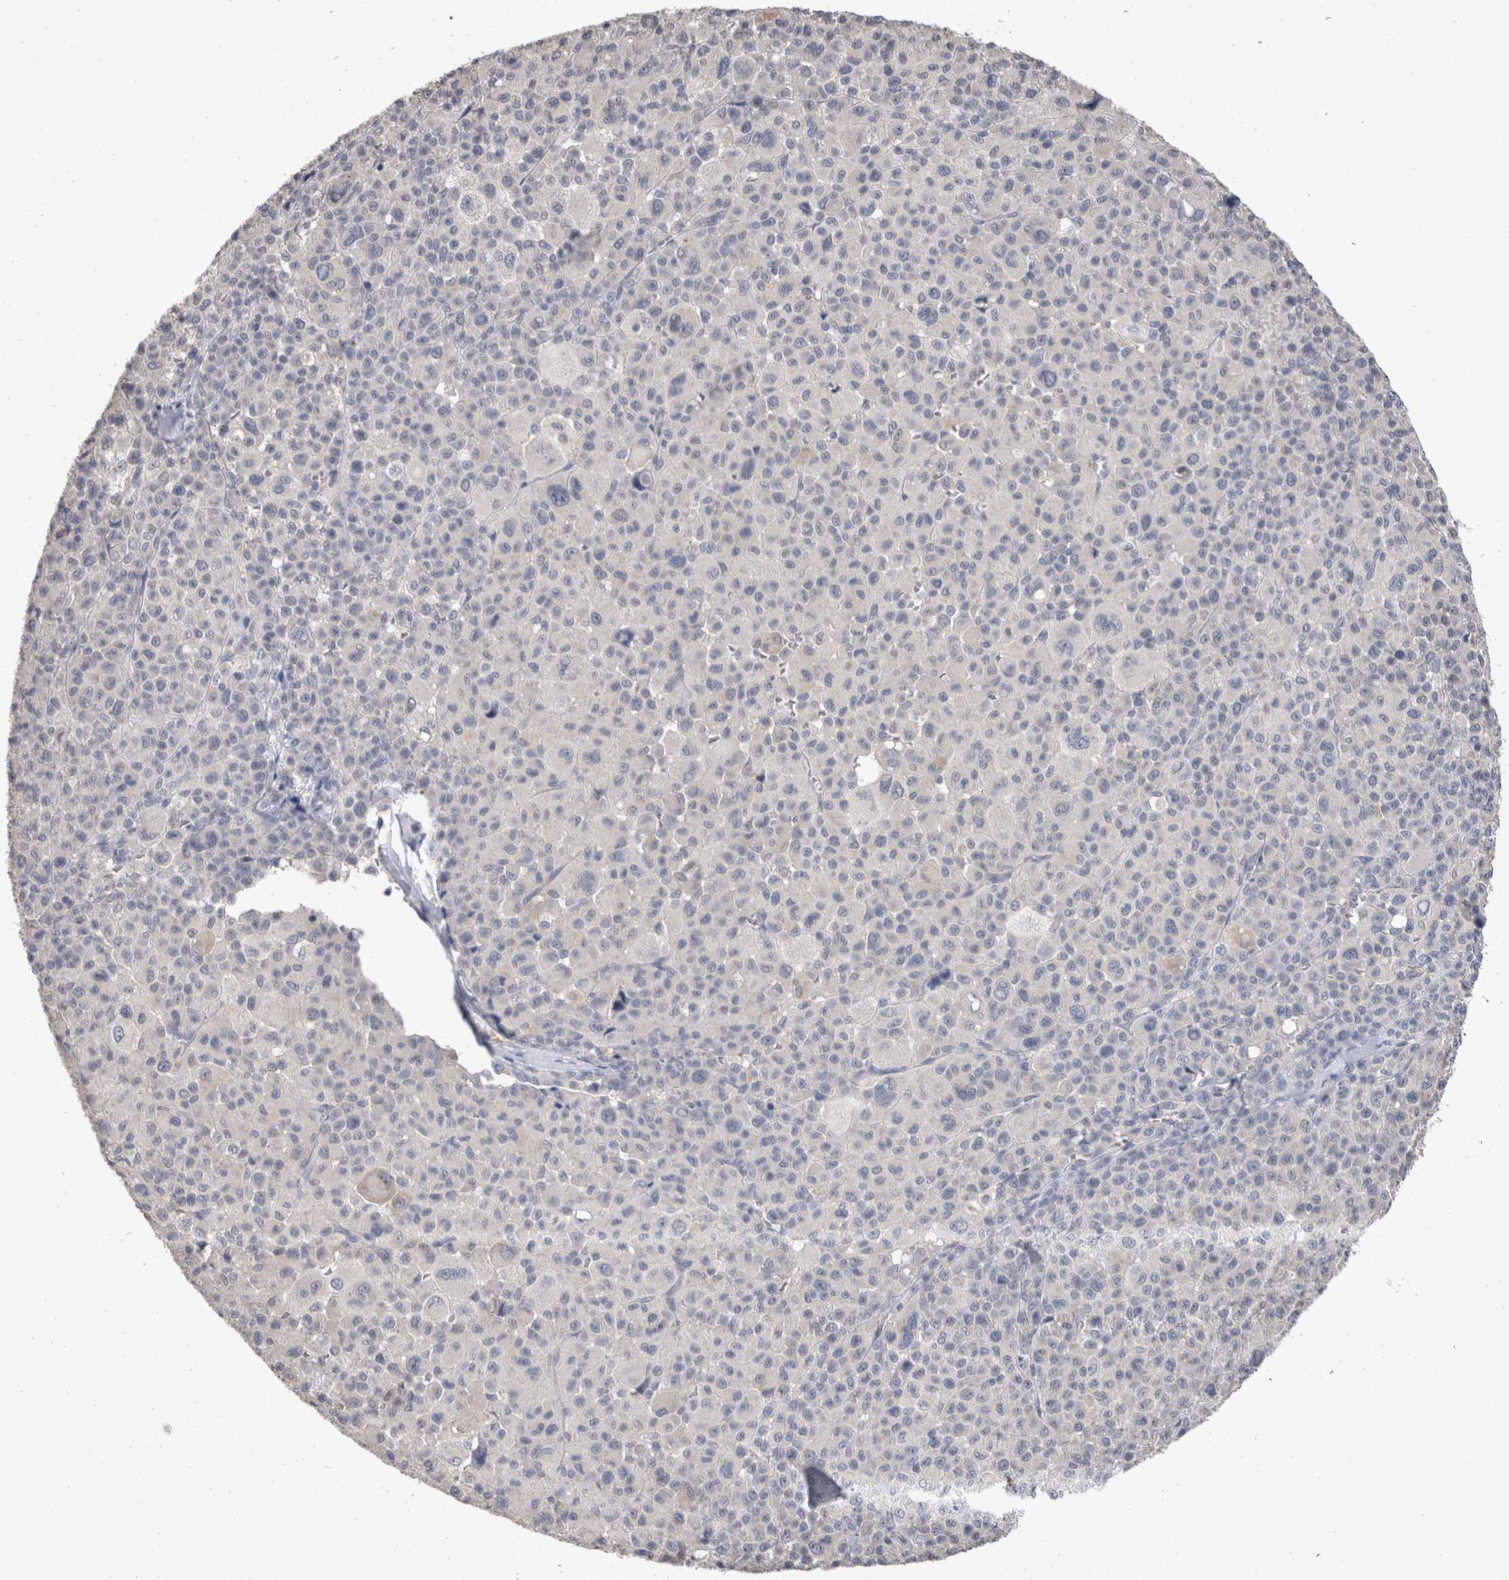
{"staining": {"intensity": "negative", "quantity": "none", "location": "none"}, "tissue": "melanoma", "cell_type": "Tumor cells", "image_type": "cancer", "snomed": [{"axis": "morphology", "description": "Malignant melanoma, Metastatic site"}, {"axis": "topography", "description": "Skin"}], "caption": "Malignant melanoma (metastatic site) was stained to show a protein in brown. There is no significant expression in tumor cells.", "gene": "FHOD3", "patient": {"sex": "female", "age": 74}}